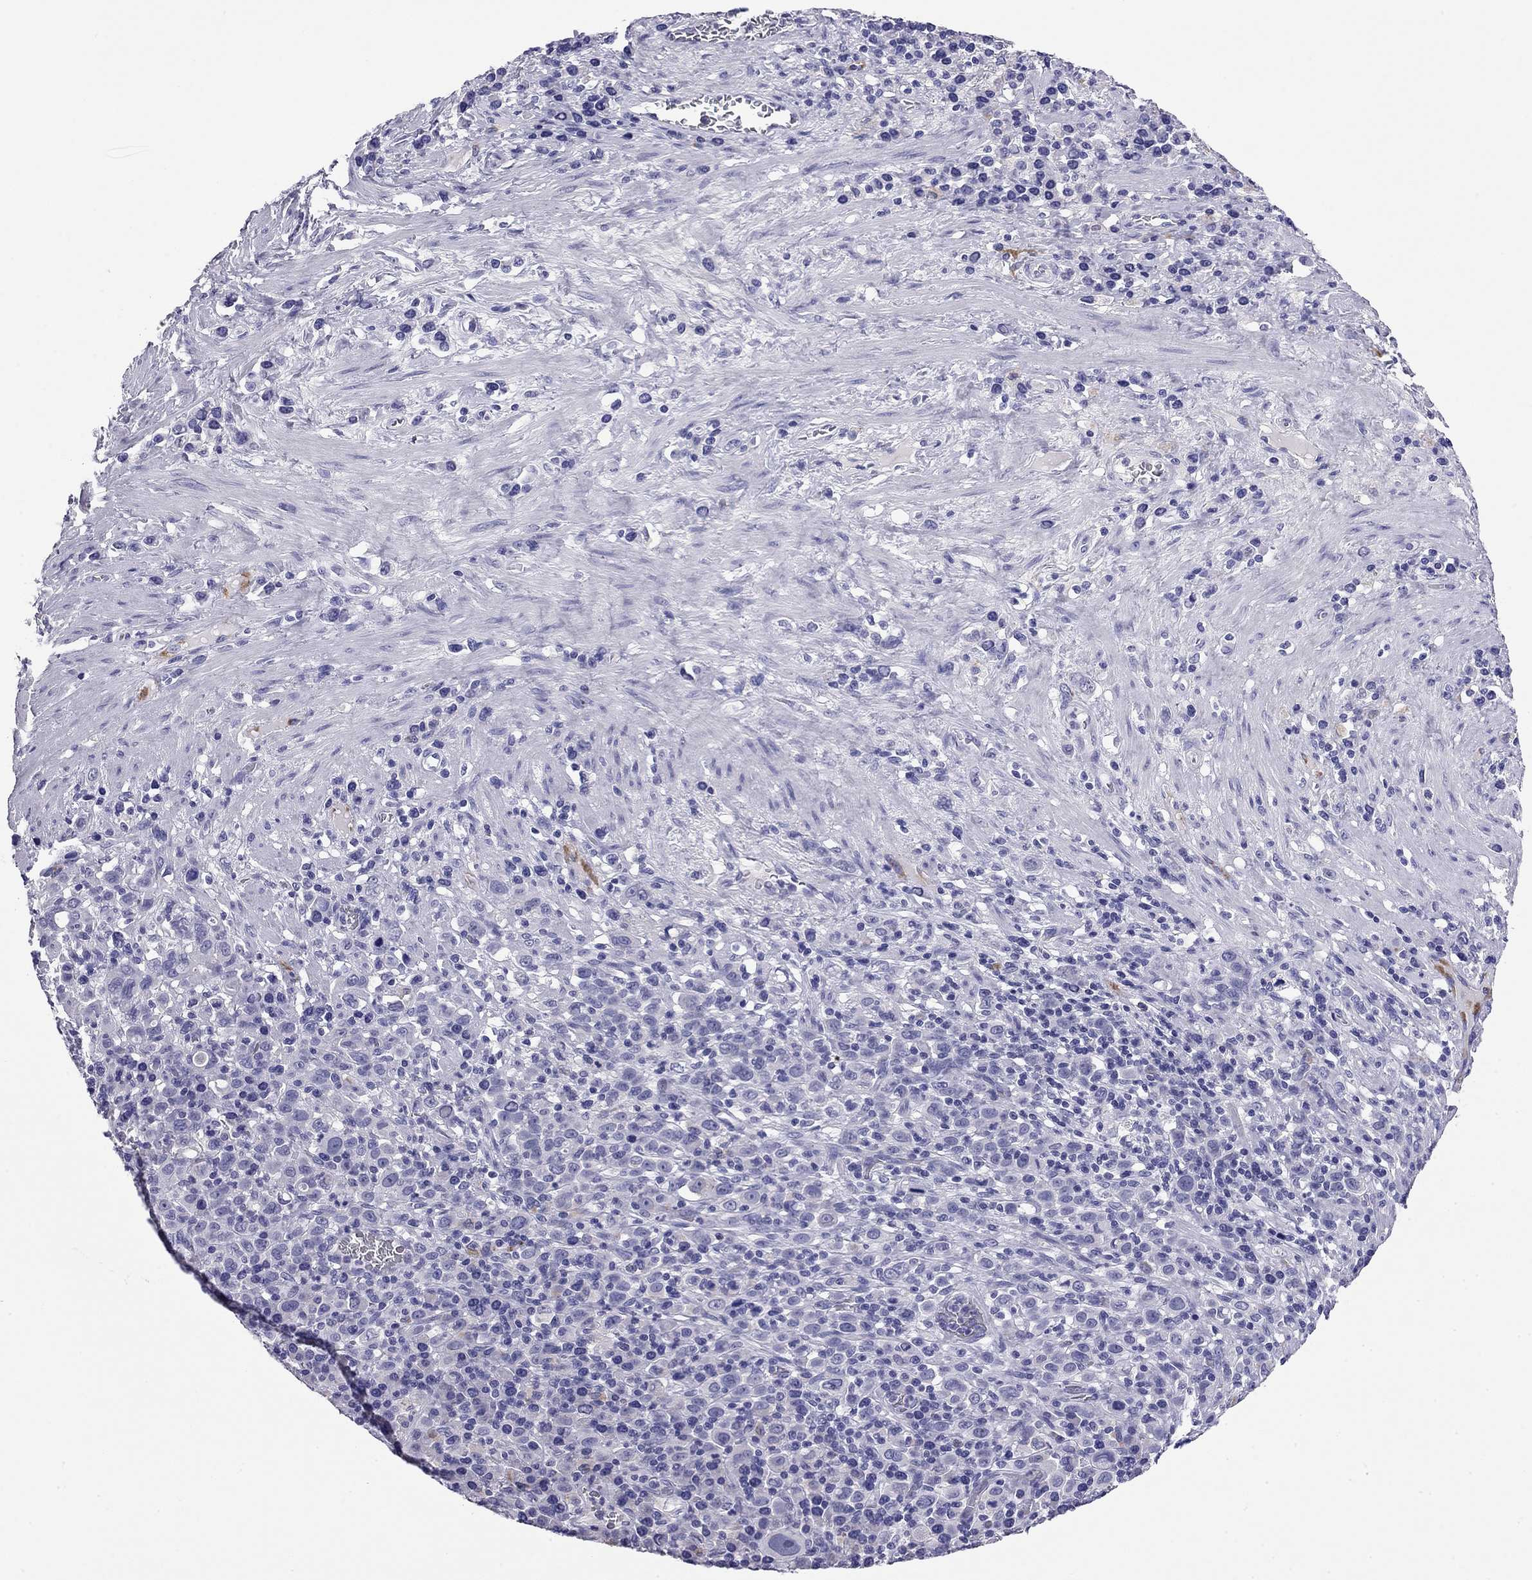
{"staining": {"intensity": "negative", "quantity": "none", "location": "none"}, "tissue": "stomach cancer", "cell_type": "Tumor cells", "image_type": "cancer", "snomed": [{"axis": "morphology", "description": "Adenocarcinoma, NOS"}, {"axis": "topography", "description": "Stomach, upper"}], "caption": "An image of stomach cancer (adenocarcinoma) stained for a protein exhibits no brown staining in tumor cells.", "gene": "ODF4", "patient": {"sex": "male", "age": 75}}